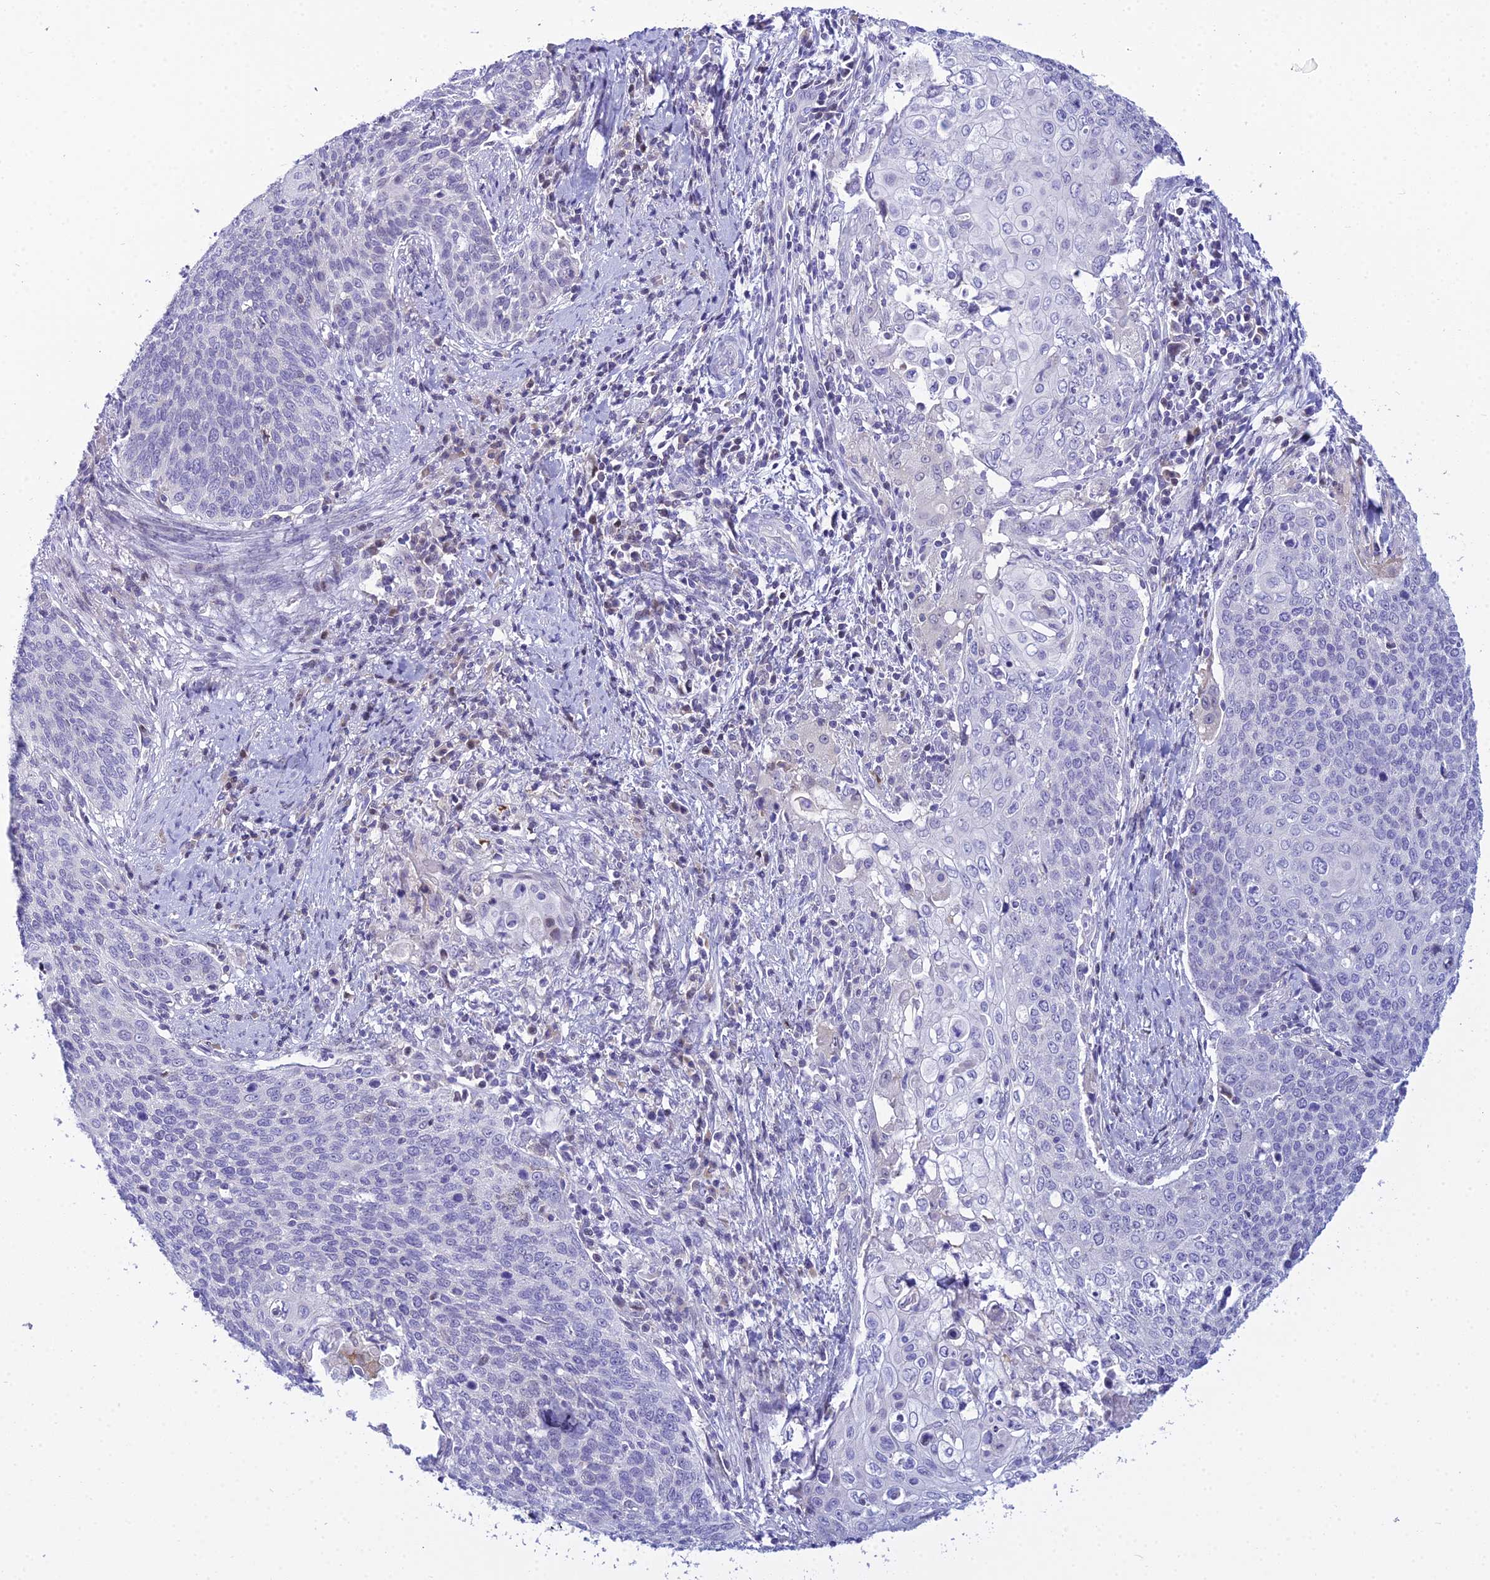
{"staining": {"intensity": "weak", "quantity": "<25%", "location": "nuclear"}, "tissue": "cervical cancer", "cell_type": "Tumor cells", "image_type": "cancer", "snomed": [{"axis": "morphology", "description": "Squamous cell carcinoma, NOS"}, {"axis": "topography", "description": "Cervix"}], "caption": "A histopathology image of human cervical squamous cell carcinoma is negative for staining in tumor cells. (Immunohistochemistry, brightfield microscopy, high magnification).", "gene": "ZMIZ1", "patient": {"sex": "female", "age": 39}}